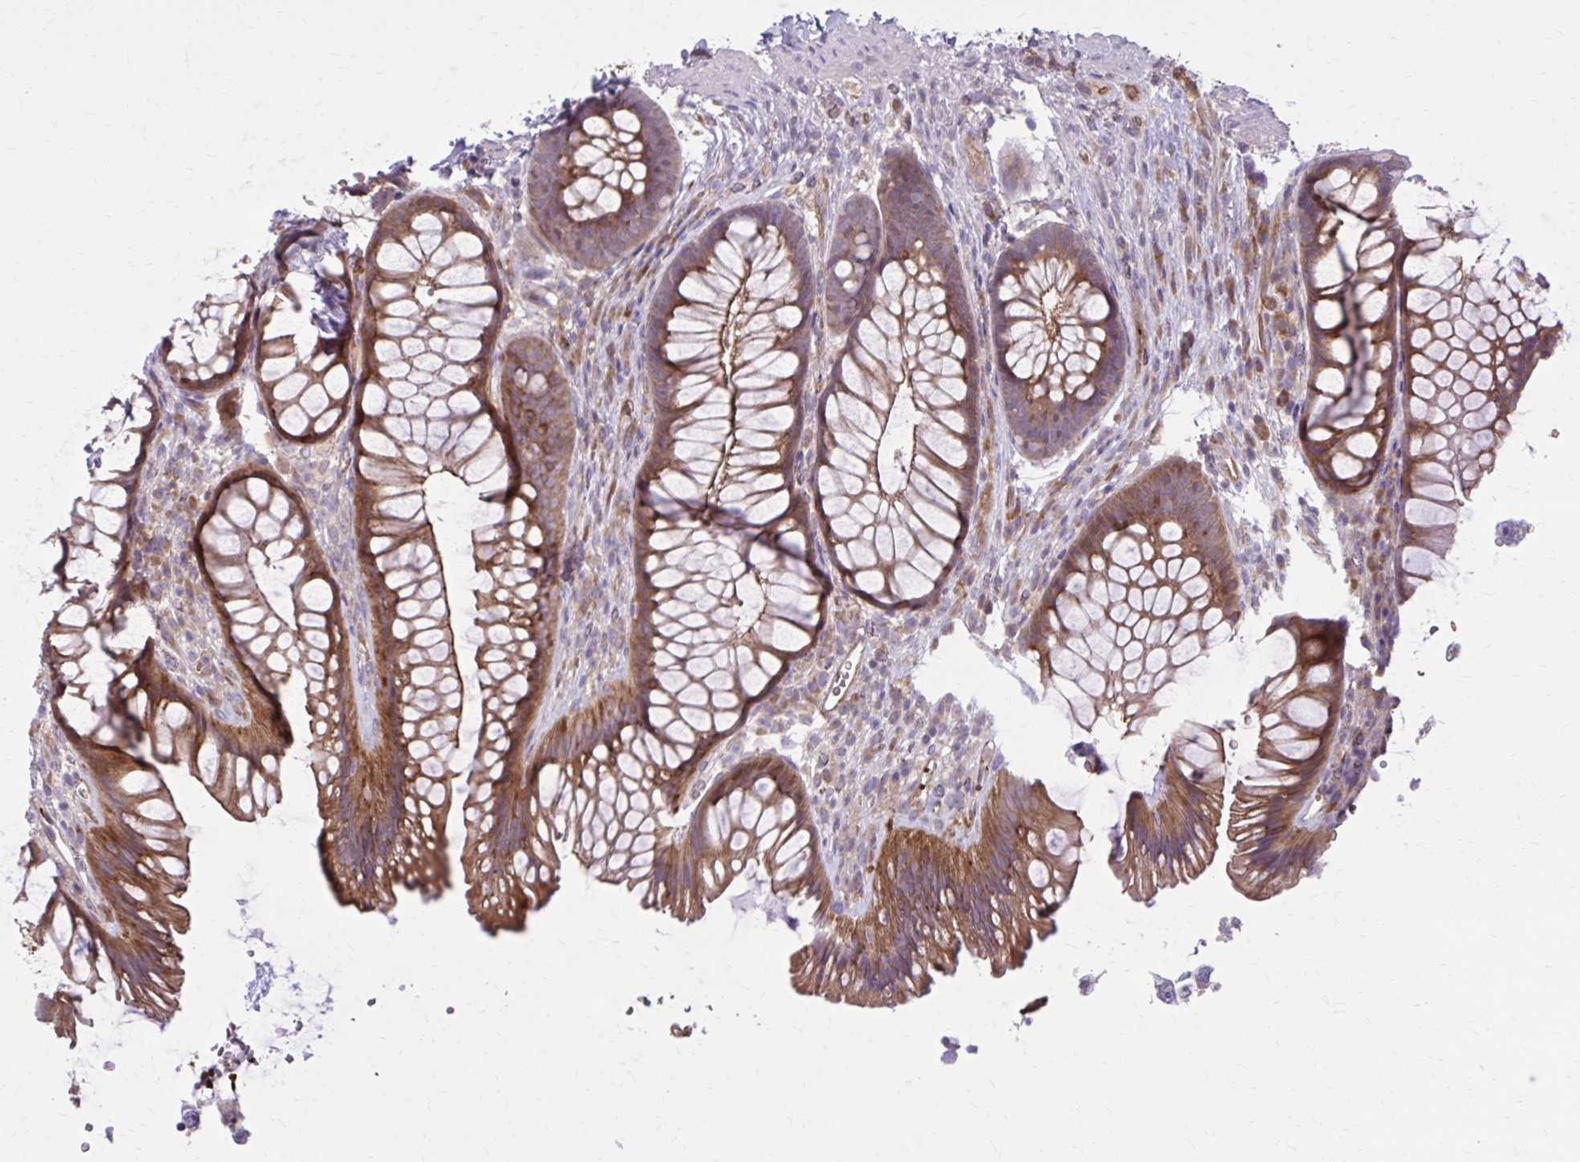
{"staining": {"intensity": "strong", "quantity": ">75%", "location": "cytoplasmic/membranous"}, "tissue": "rectum", "cell_type": "Glandular cells", "image_type": "normal", "snomed": [{"axis": "morphology", "description": "Normal tissue, NOS"}, {"axis": "topography", "description": "Rectum"}], "caption": "High-power microscopy captured an immunohistochemistry photomicrograph of benign rectum, revealing strong cytoplasmic/membranous expression in approximately >75% of glandular cells. The protein of interest is shown in brown color, while the nuclei are stained blue.", "gene": "SNF8", "patient": {"sex": "male", "age": 53}}